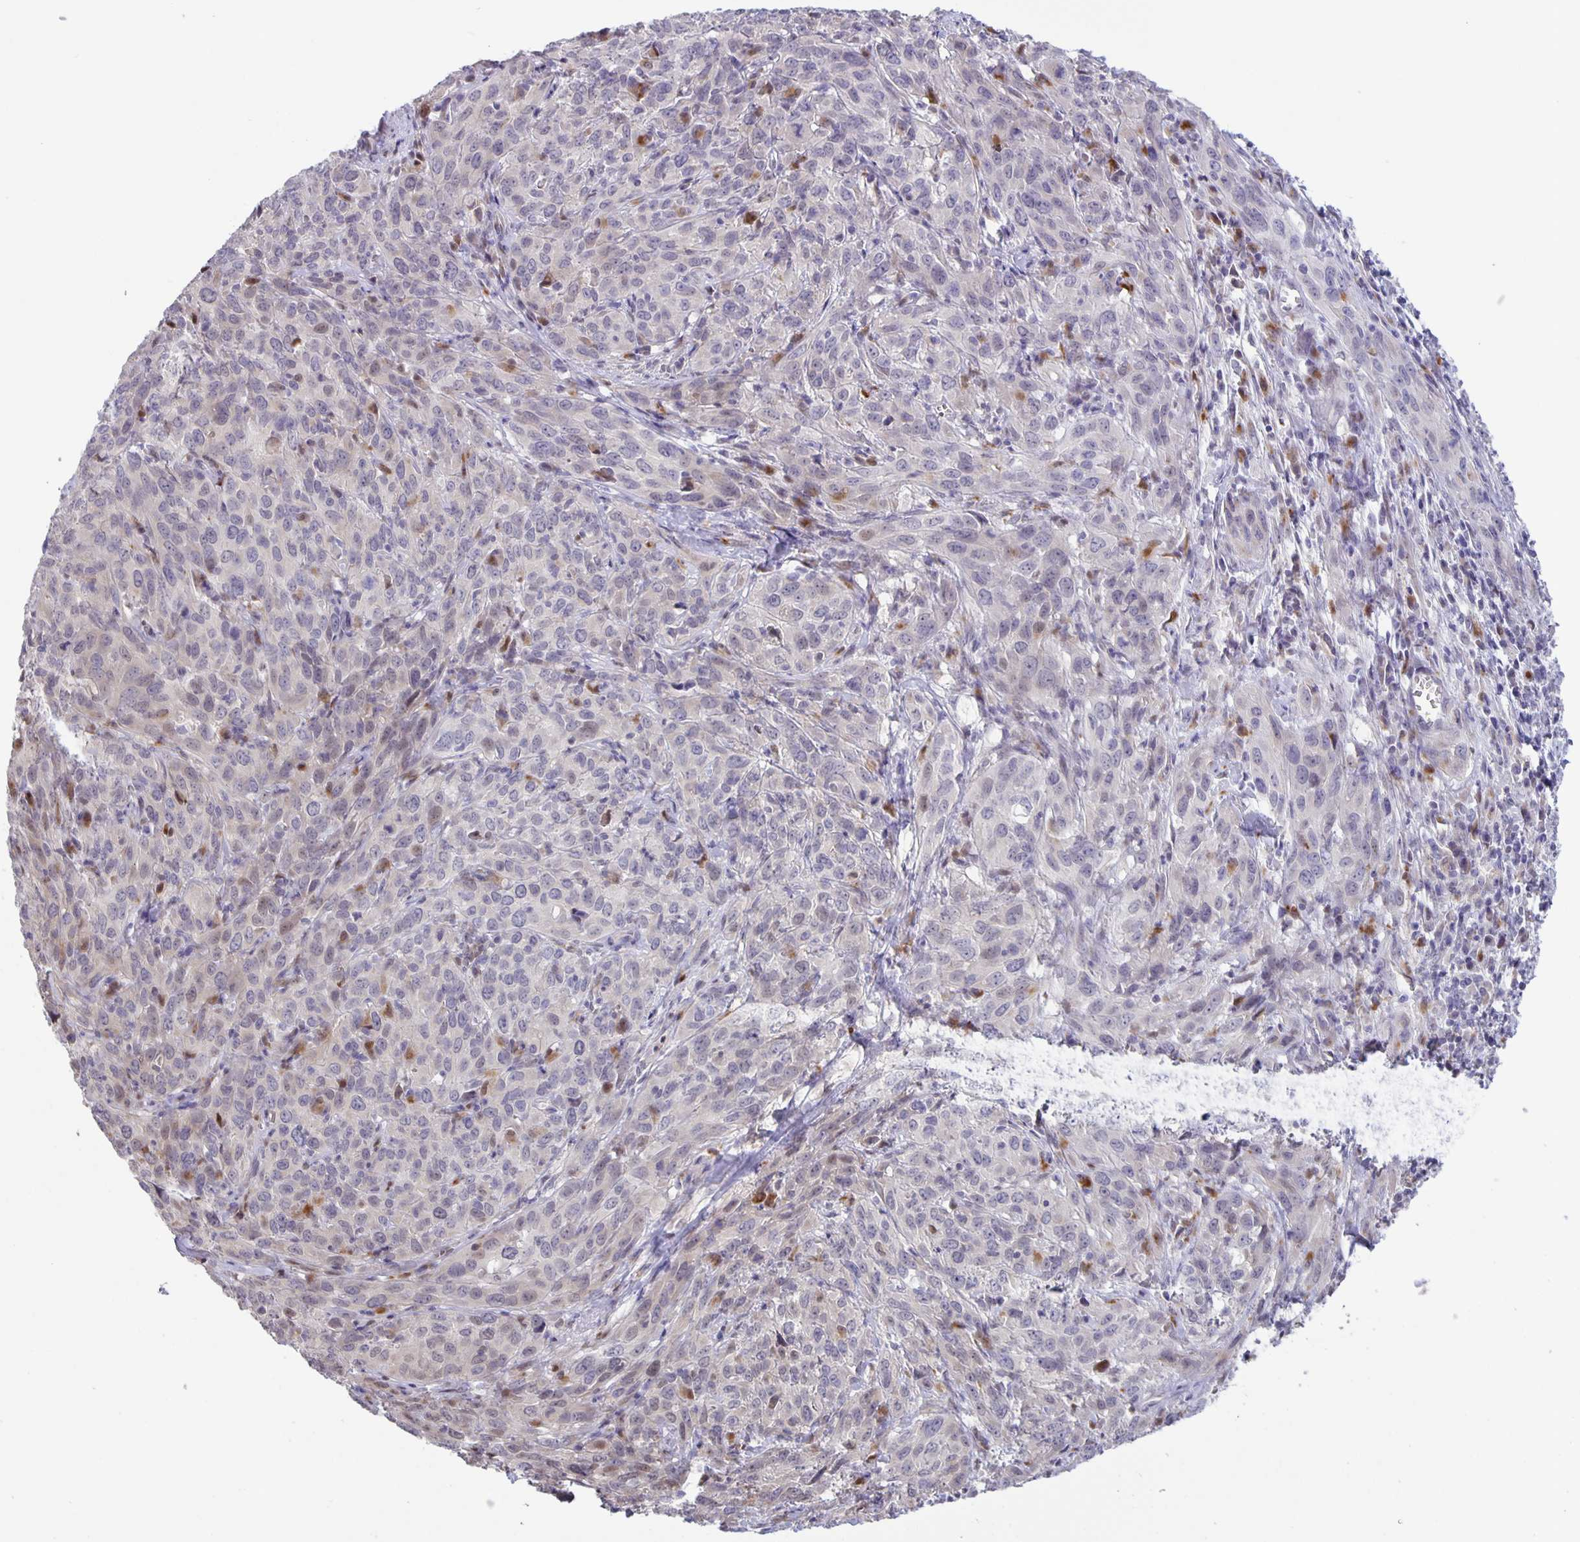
{"staining": {"intensity": "negative", "quantity": "none", "location": "none"}, "tissue": "cervical cancer", "cell_type": "Tumor cells", "image_type": "cancer", "snomed": [{"axis": "morphology", "description": "Squamous cell carcinoma, NOS"}, {"axis": "topography", "description": "Cervix"}], "caption": "An immunohistochemistry micrograph of cervical squamous cell carcinoma is shown. There is no staining in tumor cells of cervical squamous cell carcinoma.", "gene": "MAPK12", "patient": {"sex": "female", "age": 51}}